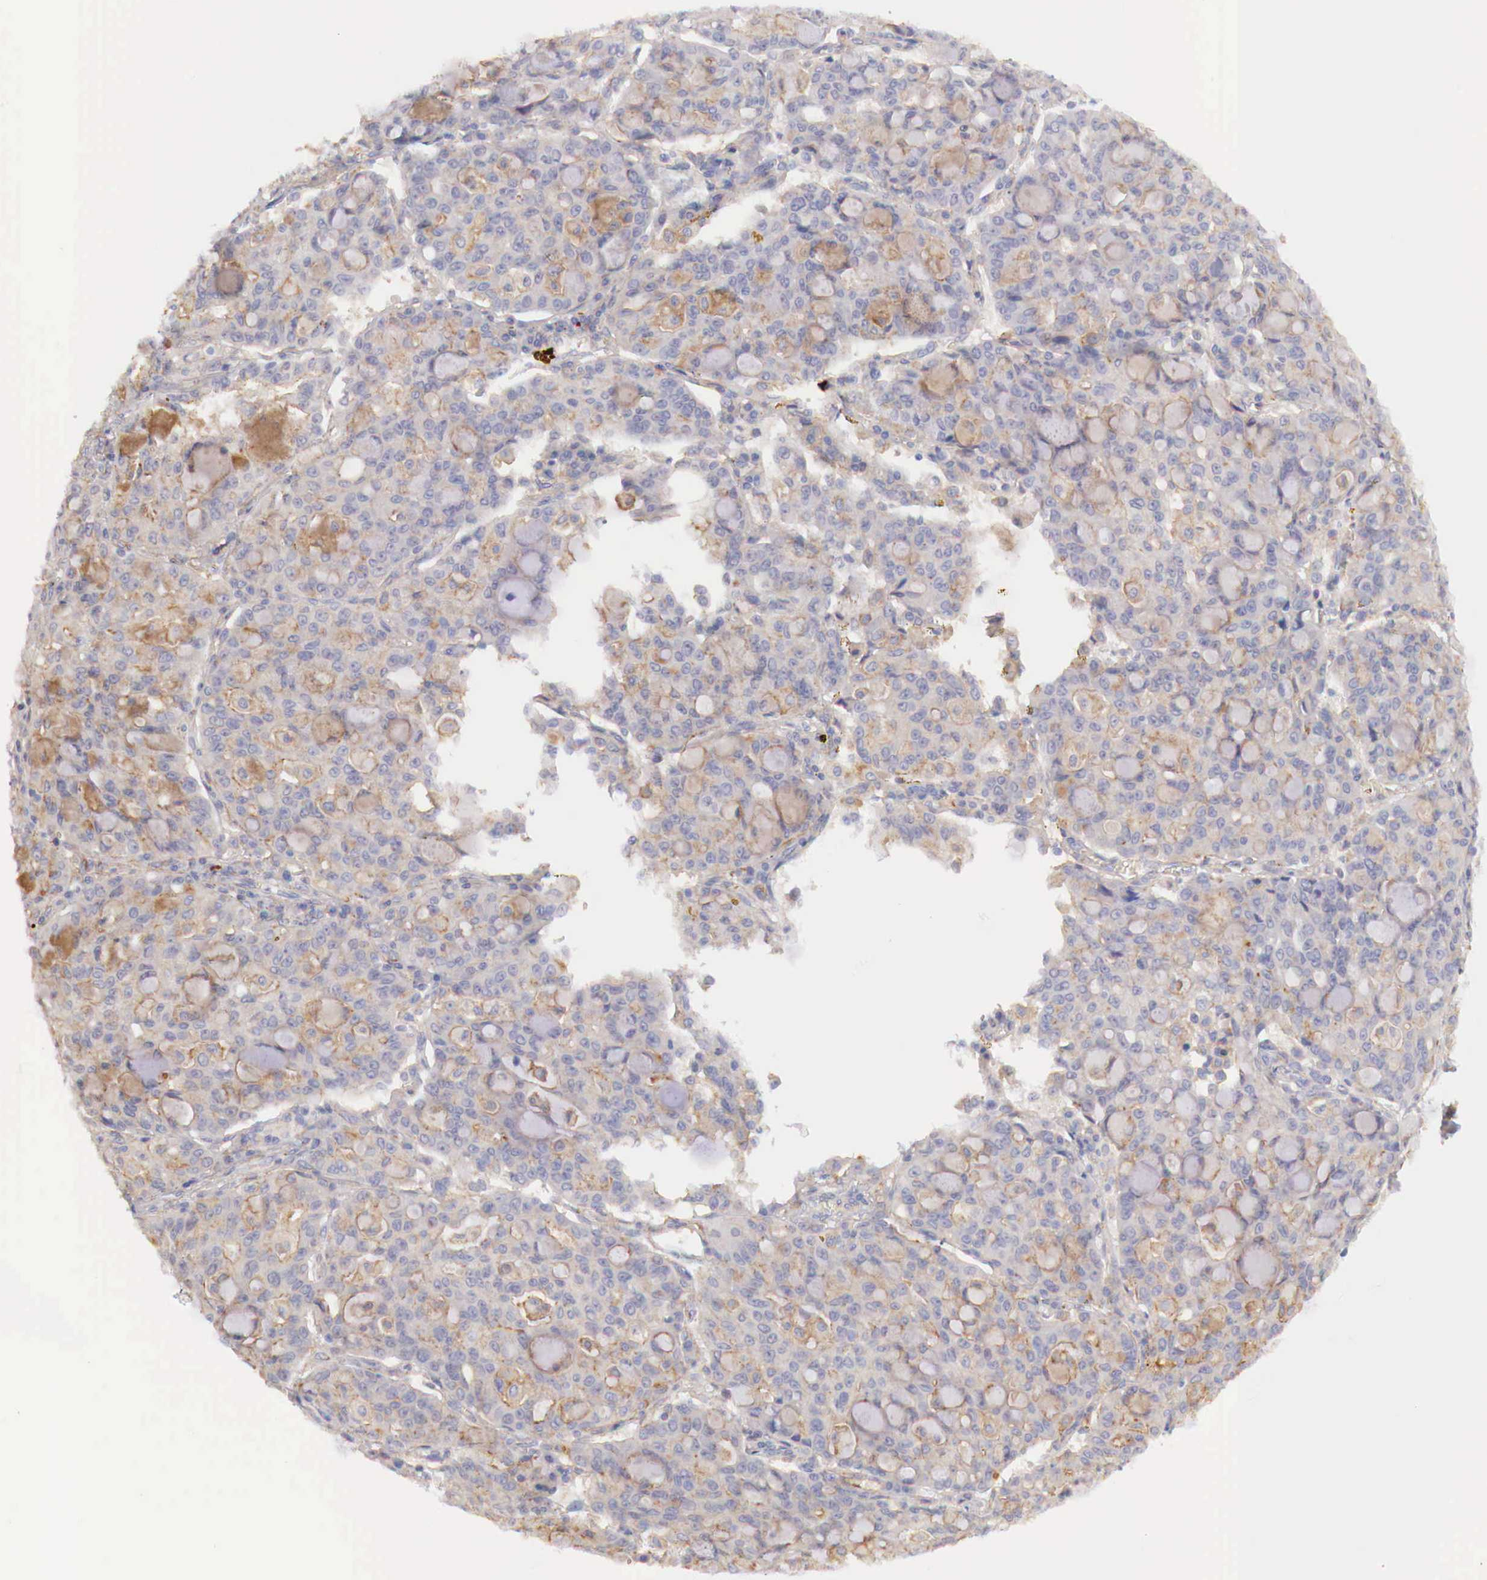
{"staining": {"intensity": "weak", "quantity": ">75%", "location": "cytoplasmic/membranous"}, "tissue": "lung cancer", "cell_type": "Tumor cells", "image_type": "cancer", "snomed": [{"axis": "morphology", "description": "Adenocarcinoma, NOS"}, {"axis": "topography", "description": "Lung"}], "caption": "Immunohistochemistry (IHC) staining of lung adenocarcinoma, which exhibits low levels of weak cytoplasmic/membranous staining in about >75% of tumor cells indicating weak cytoplasmic/membranous protein positivity. The staining was performed using DAB (brown) for protein detection and nuclei were counterstained in hematoxylin (blue).", "gene": "KLHDC7B", "patient": {"sex": "female", "age": 44}}